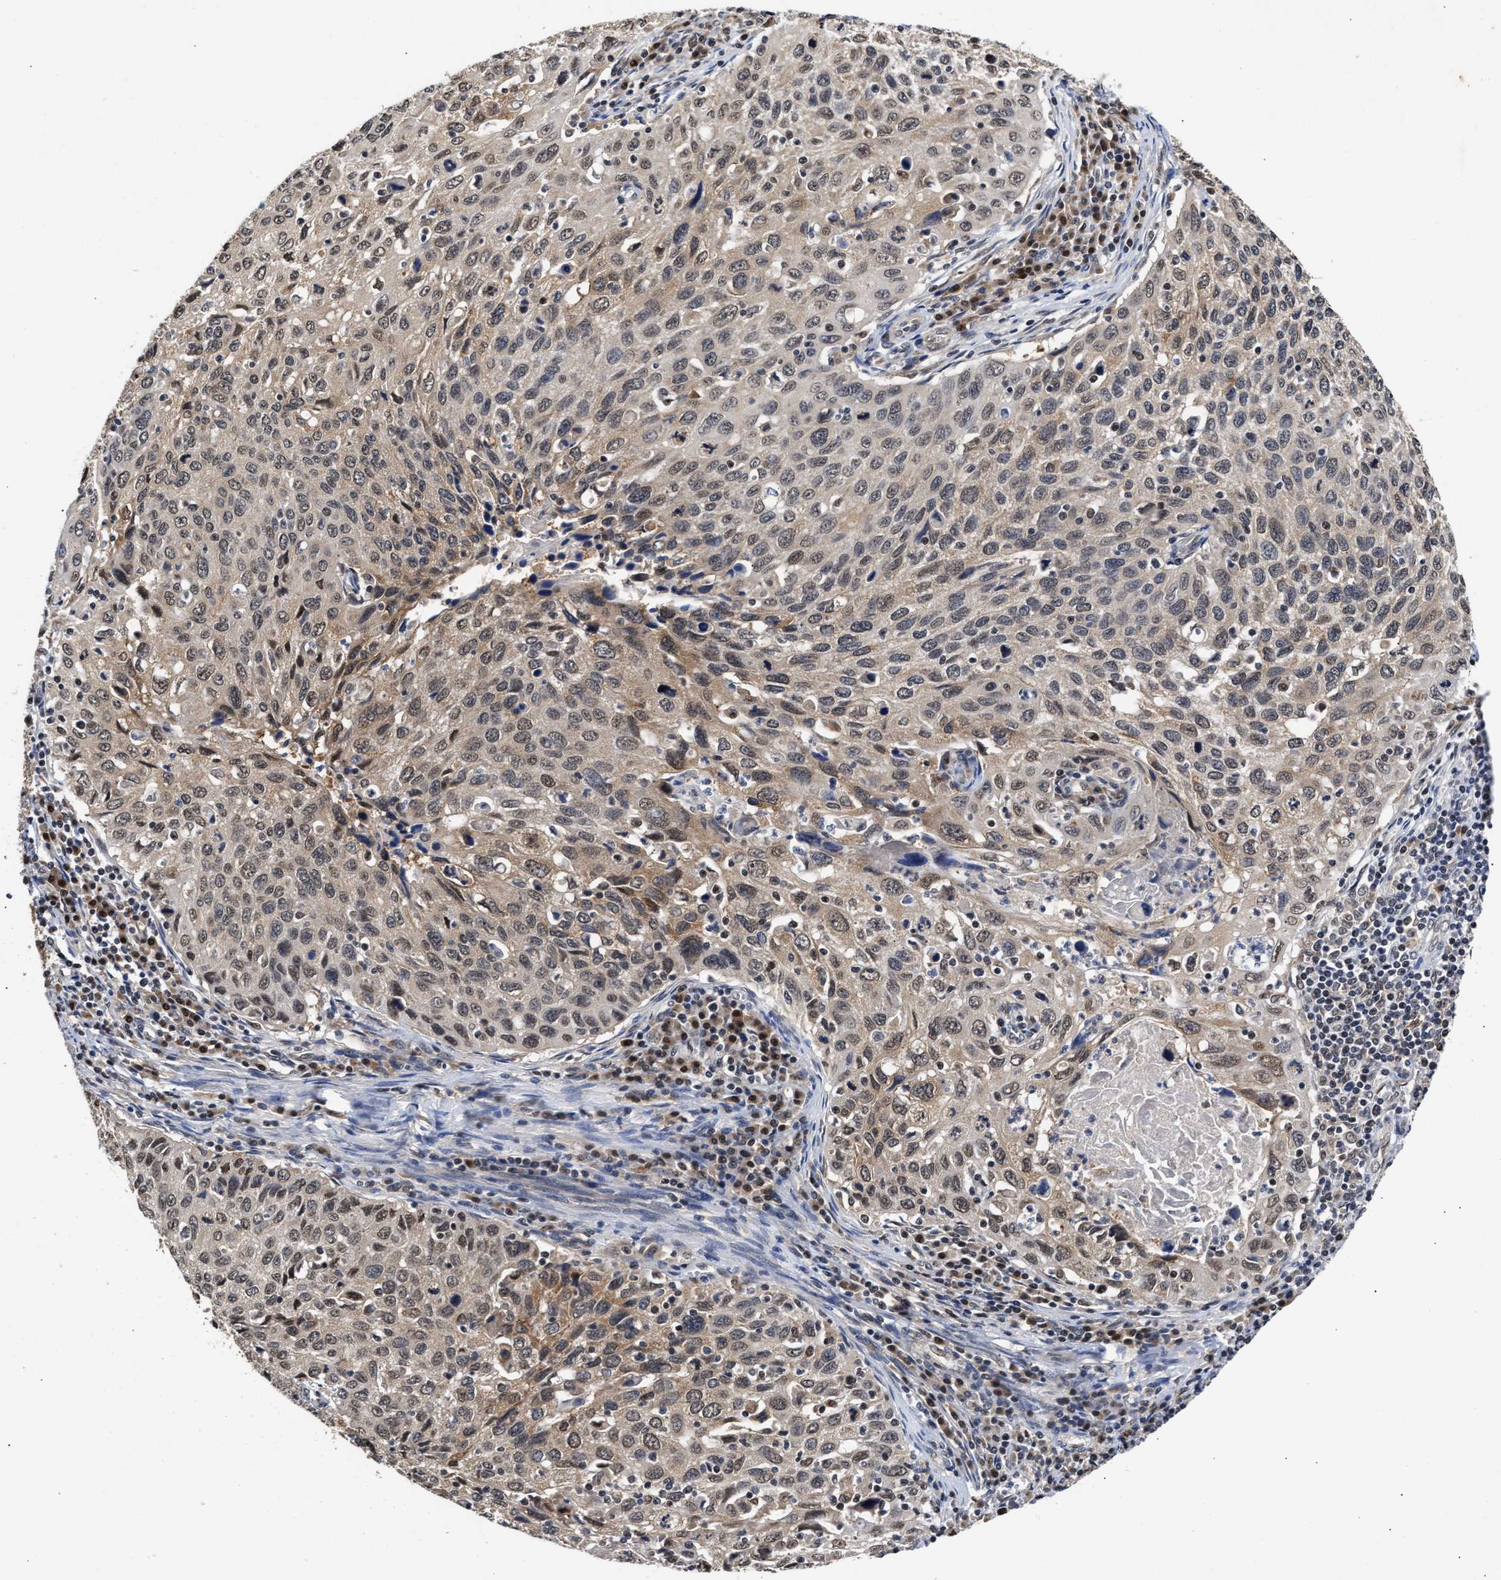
{"staining": {"intensity": "weak", "quantity": ">75%", "location": "cytoplasmic/membranous"}, "tissue": "cervical cancer", "cell_type": "Tumor cells", "image_type": "cancer", "snomed": [{"axis": "morphology", "description": "Squamous cell carcinoma, NOS"}, {"axis": "topography", "description": "Cervix"}], "caption": "Immunohistochemistry micrograph of human cervical cancer (squamous cell carcinoma) stained for a protein (brown), which reveals low levels of weak cytoplasmic/membranous staining in approximately >75% of tumor cells.", "gene": "CLIP2", "patient": {"sex": "female", "age": 53}}